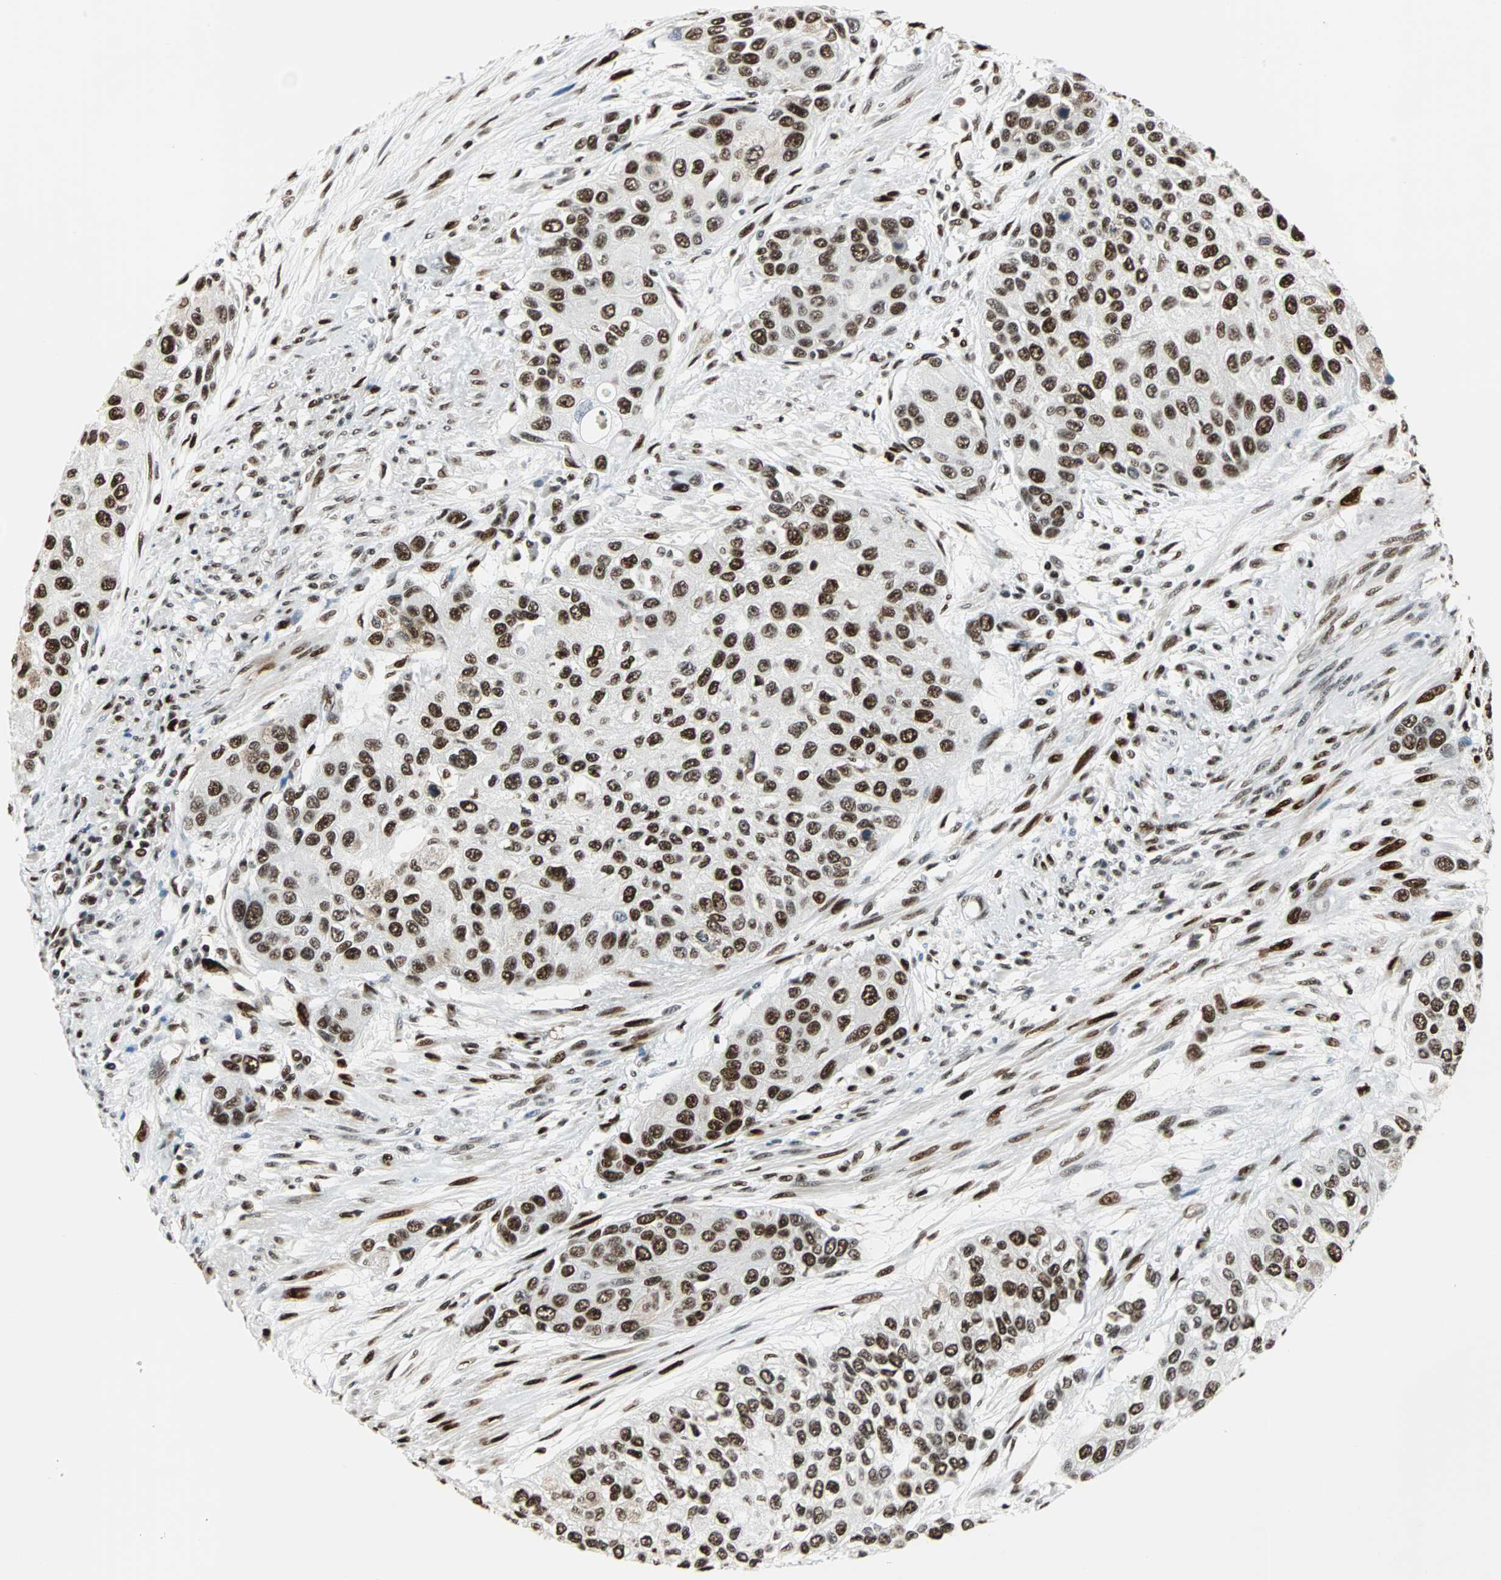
{"staining": {"intensity": "strong", "quantity": ">75%", "location": "nuclear"}, "tissue": "urothelial cancer", "cell_type": "Tumor cells", "image_type": "cancer", "snomed": [{"axis": "morphology", "description": "Urothelial carcinoma, High grade"}, {"axis": "topography", "description": "Urinary bladder"}], "caption": "An immunohistochemistry (IHC) image of neoplastic tissue is shown. Protein staining in brown labels strong nuclear positivity in urothelial cancer within tumor cells. The staining was performed using DAB, with brown indicating positive protein expression. Nuclei are stained blue with hematoxylin.", "gene": "XRCC4", "patient": {"sex": "female", "age": 56}}